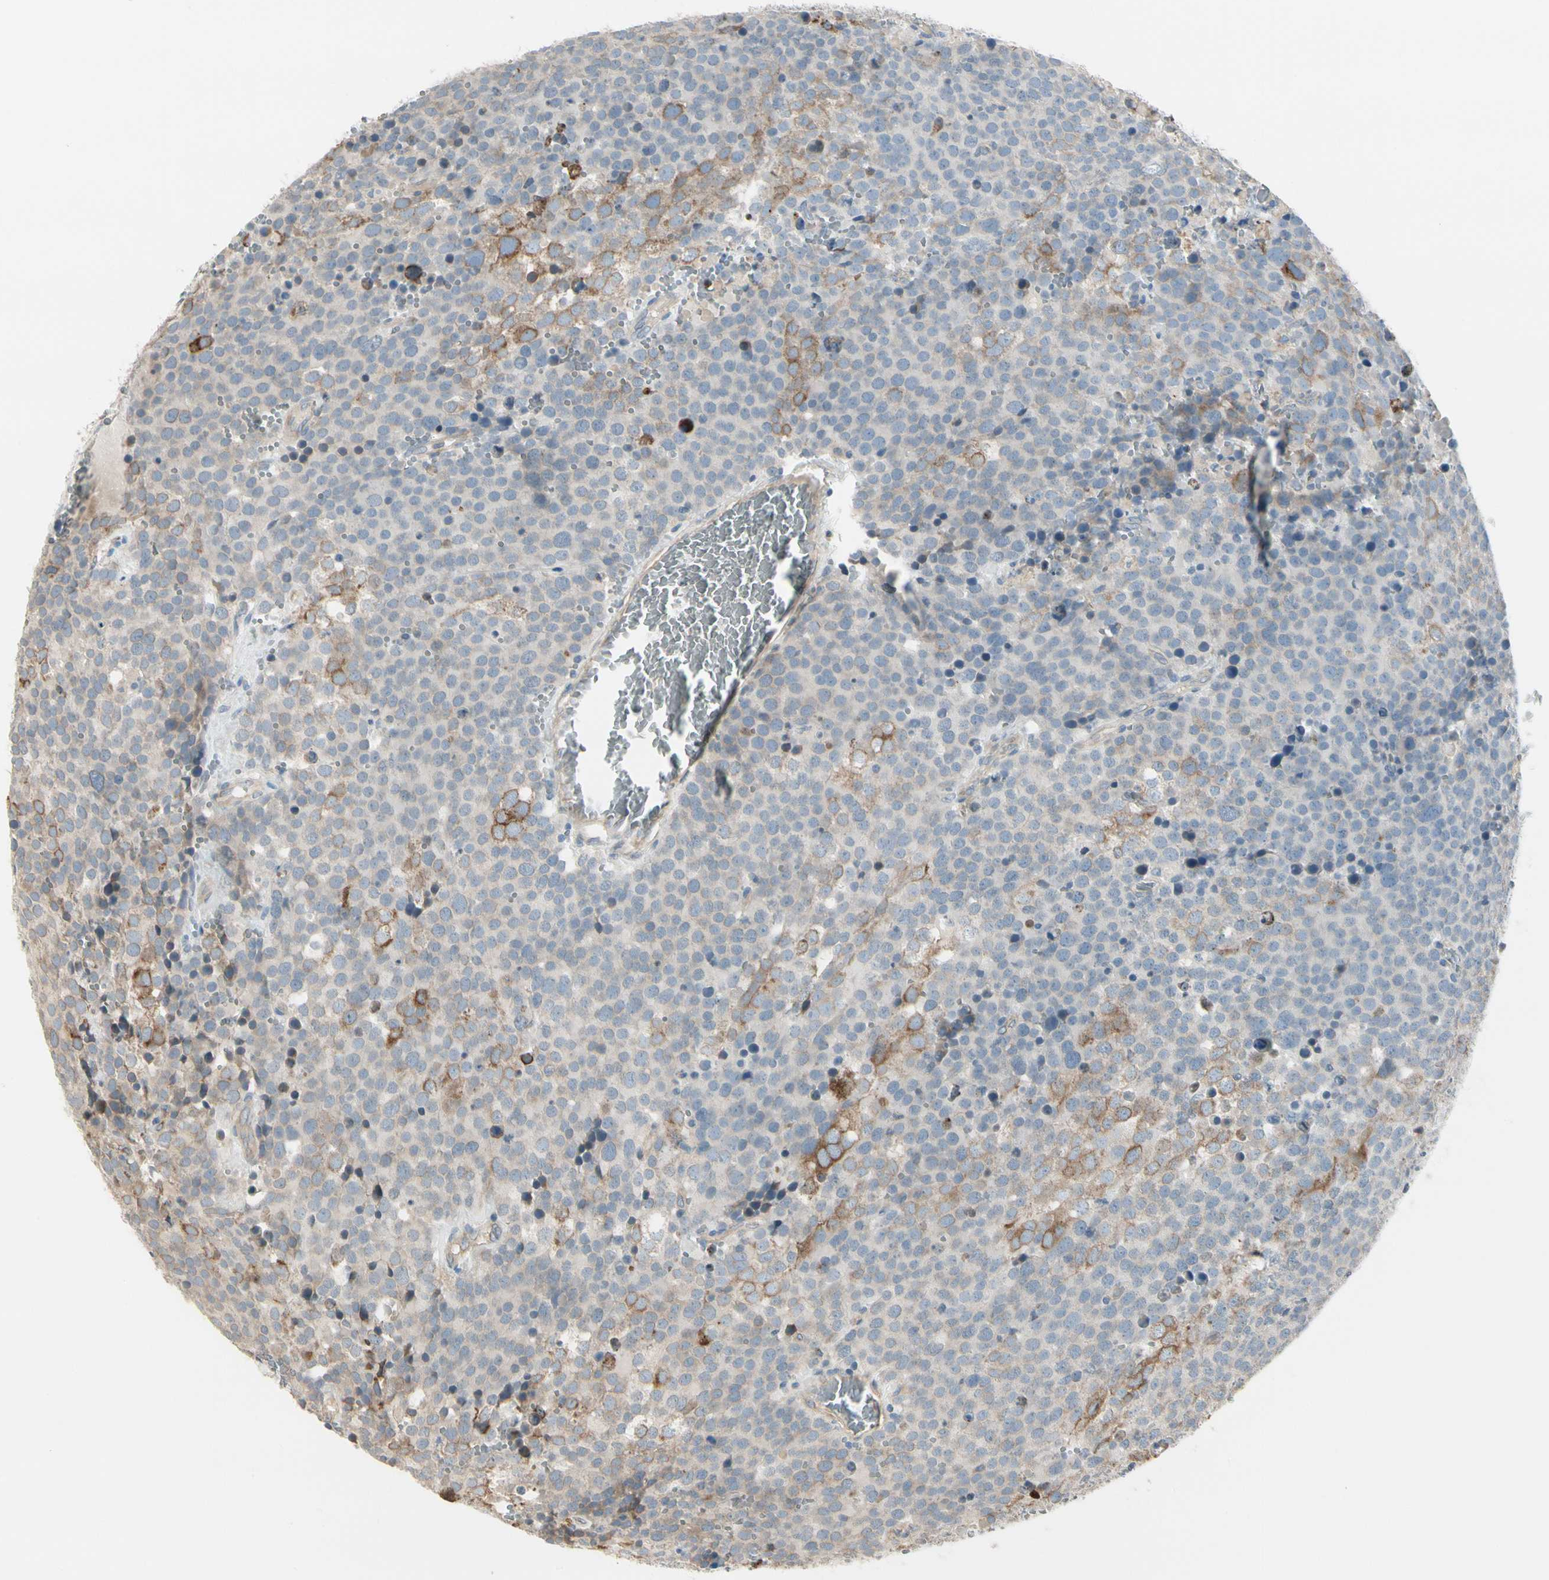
{"staining": {"intensity": "weak", "quantity": ">75%", "location": "cytoplasmic/membranous"}, "tissue": "testis cancer", "cell_type": "Tumor cells", "image_type": "cancer", "snomed": [{"axis": "morphology", "description": "Seminoma, NOS"}, {"axis": "topography", "description": "Testis"}], "caption": "This is a photomicrograph of immunohistochemistry staining of testis seminoma, which shows weak positivity in the cytoplasmic/membranous of tumor cells.", "gene": "NUCB2", "patient": {"sex": "male", "age": 71}}